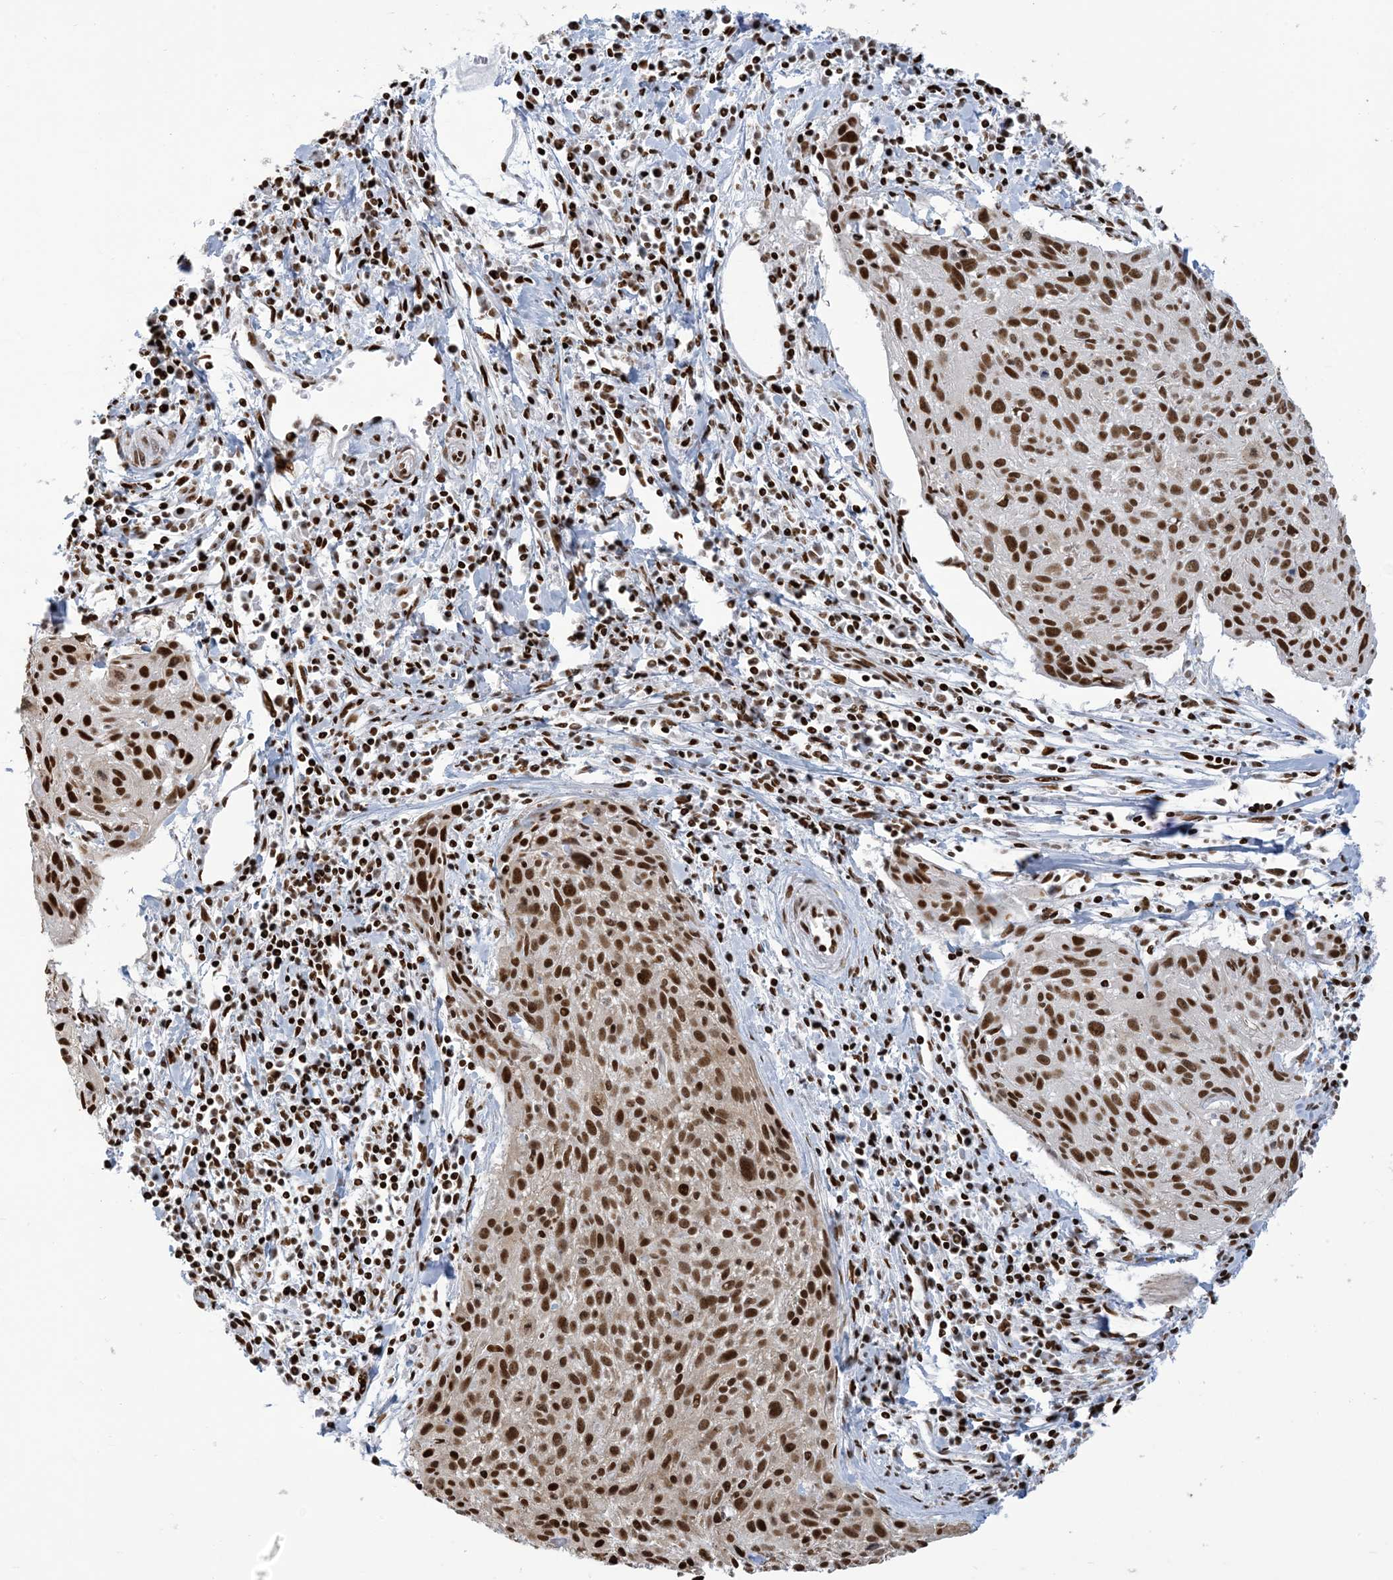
{"staining": {"intensity": "strong", "quantity": ">75%", "location": "nuclear"}, "tissue": "cervical cancer", "cell_type": "Tumor cells", "image_type": "cancer", "snomed": [{"axis": "morphology", "description": "Squamous cell carcinoma, NOS"}, {"axis": "topography", "description": "Cervix"}], "caption": "An immunohistochemistry histopathology image of tumor tissue is shown. Protein staining in brown labels strong nuclear positivity in cervical squamous cell carcinoma within tumor cells. (DAB (3,3'-diaminobenzidine) = brown stain, brightfield microscopy at high magnification).", "gene": "STAG1", "patient": {"sex": "female", "age": 51}}